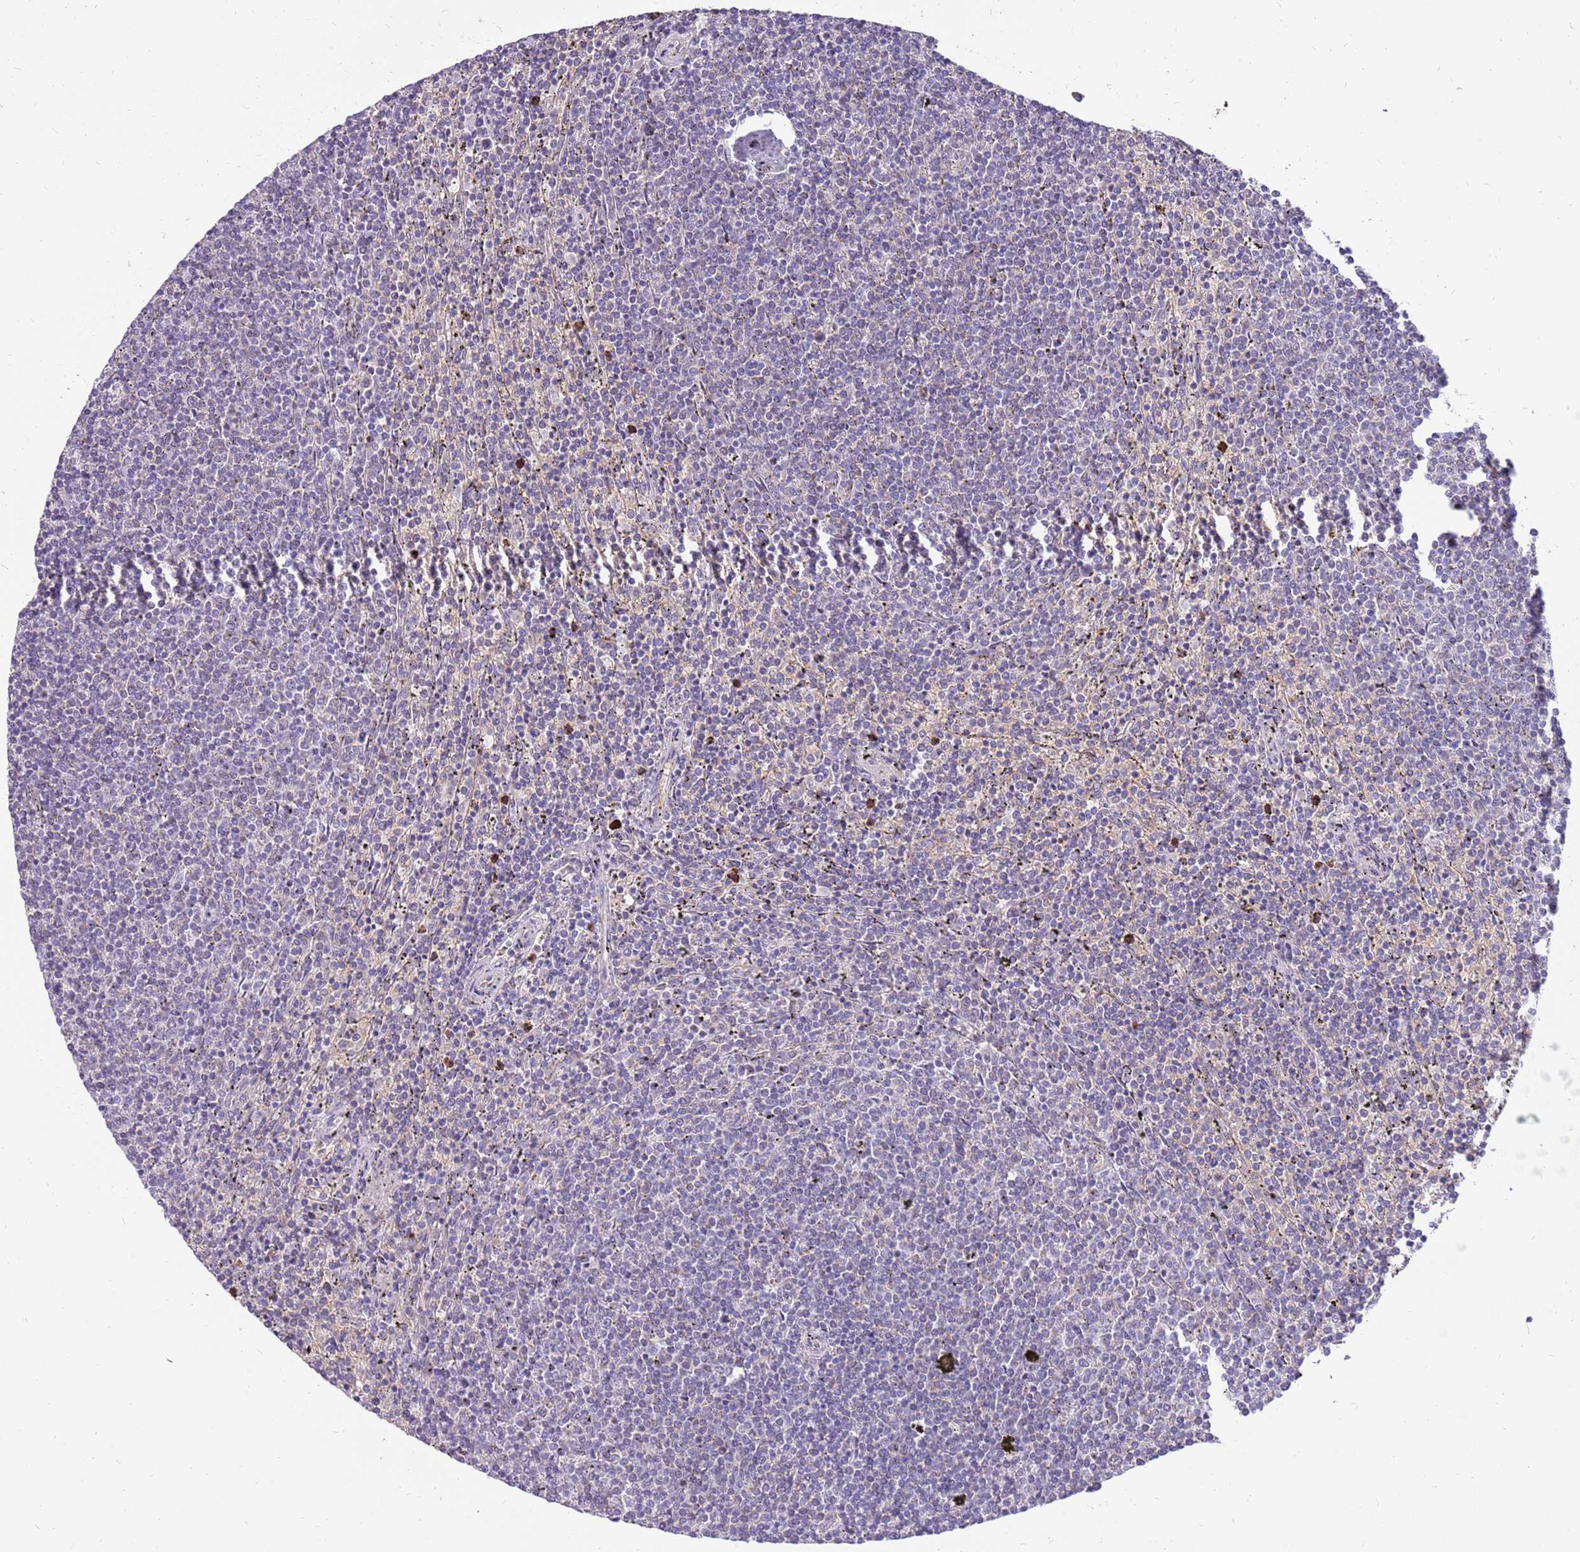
{"staining": {"intensity": "negative", "quantity": "none", "location": "none"}, "tissue": "lymphoma", "cell_type": "Tumor cells", "image_type": "cancer", "snomed": [{"axis": "morphology", "description": "Malignant lymphoma, non-Hodgkin's type, Low grade"}, {"axis": "topography", "description": "Spleen"}], "caption": "Image shows no significant protein staining in tumor cells of malignant lymphoma, non-Hodgkin's type (low-grade). (DAB IHC with hematoxylin counter stain).", "gene": "PCNX1", "patient": {"sex": "female", "age": 50}}